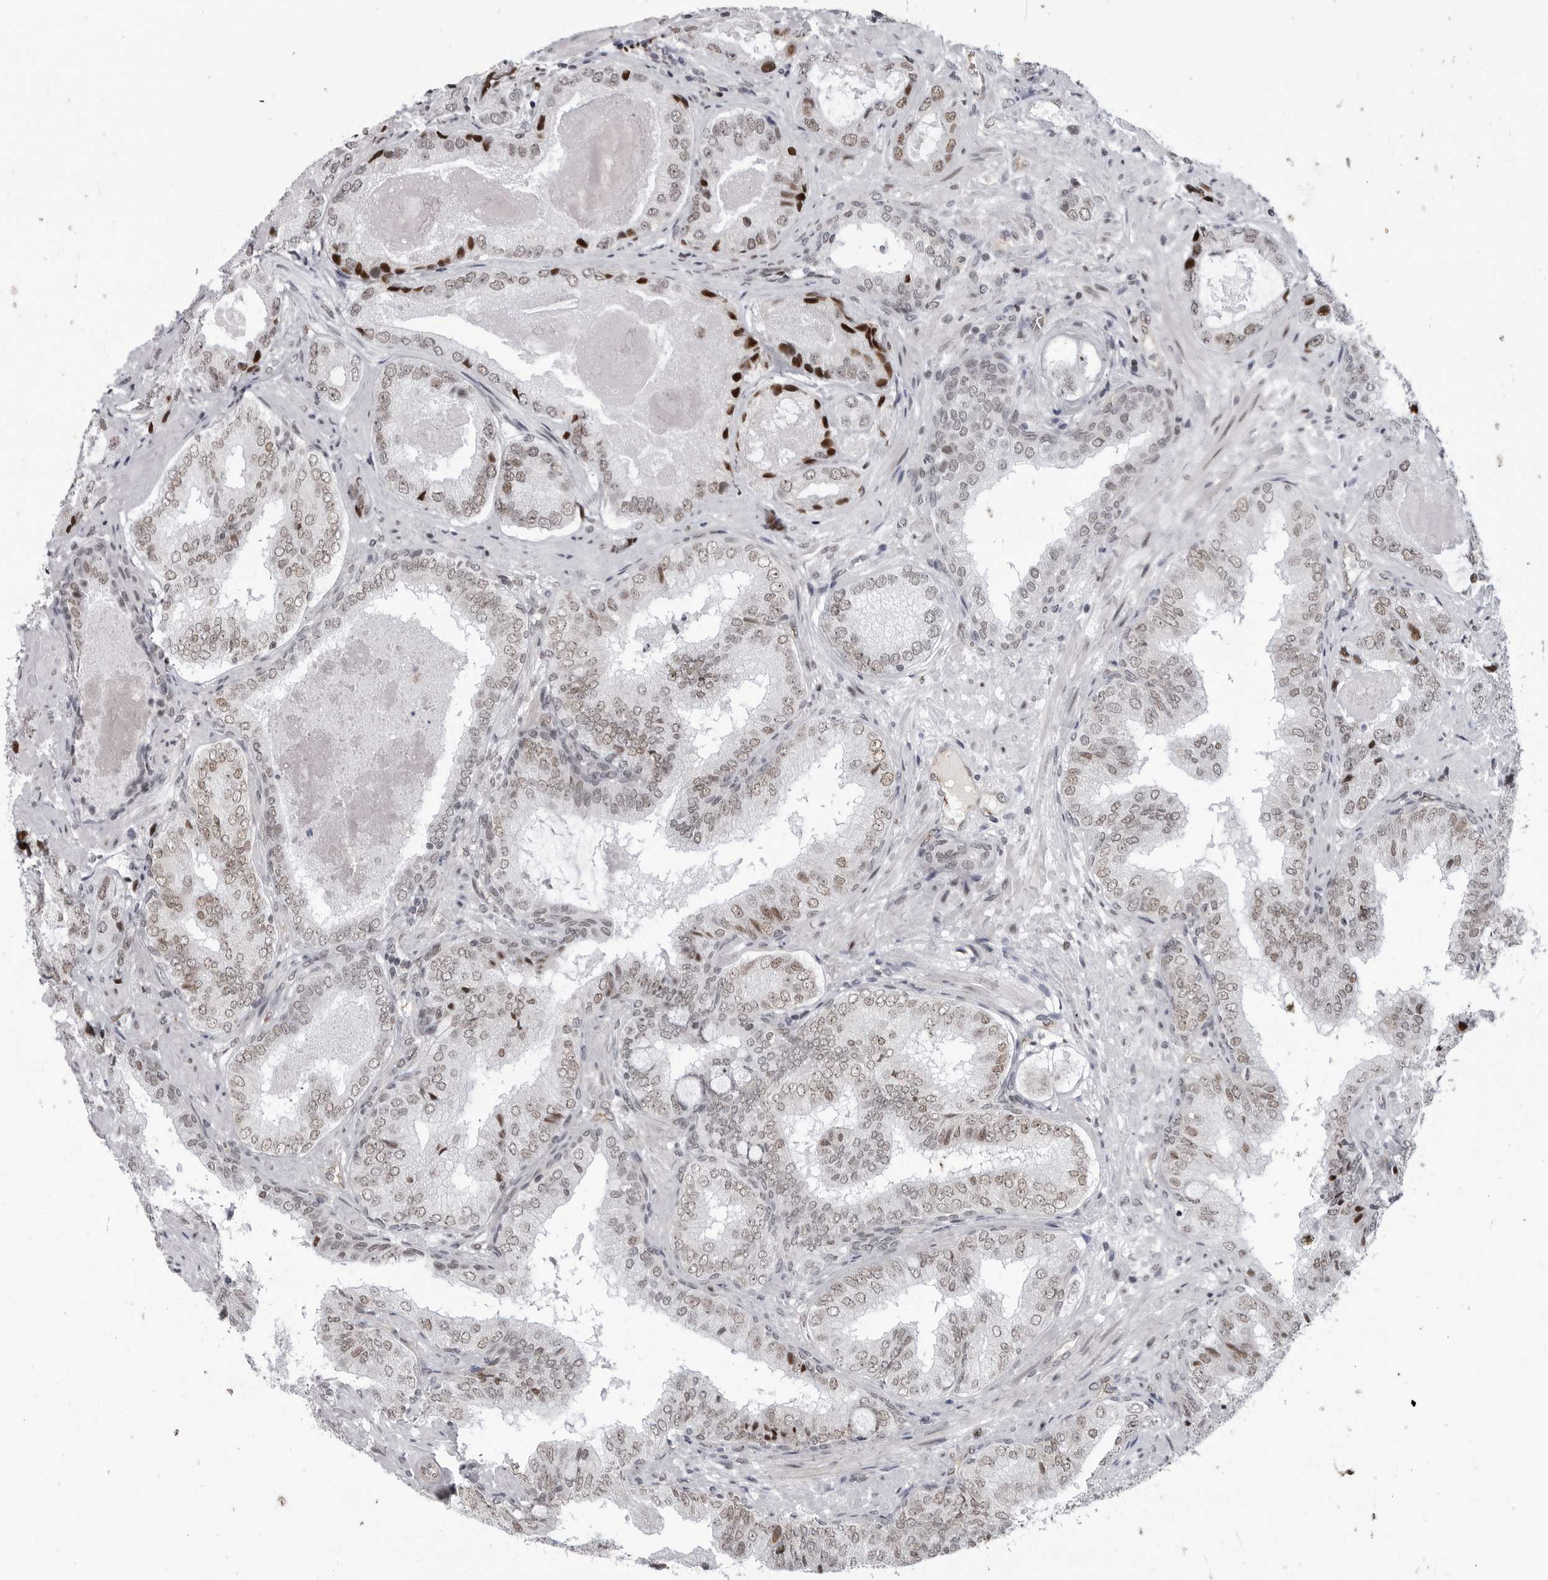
{"staining": {"intensity": "weak", "quantity": "25%-75%", "location": "nuclear"}, "tissue": "prostate cancer", "cell_type": "Tumor cells", "image_type": "cancer", "snomed": [{"axis": "morphology", "description": "Normal tissue, NOS"}, {"axis": "morphology", "description": "Adenocarcinoma, High grade"}, {"axis": "topography", "description": "Prostate"}, {"axis": "topography", "description": "Peripheral nerve tissue"}], "caption": "IHC histopathology image of neoplastic tissue: prostate adenocarcinoma (high-grade) stained using IHC reveals low levels of weak protein expression localized specifically in the nuclear of tumor cells, appearing as a nuclear brown color.", "gene": "RNF26", "patient": {"sex": "male", "age": 59}}